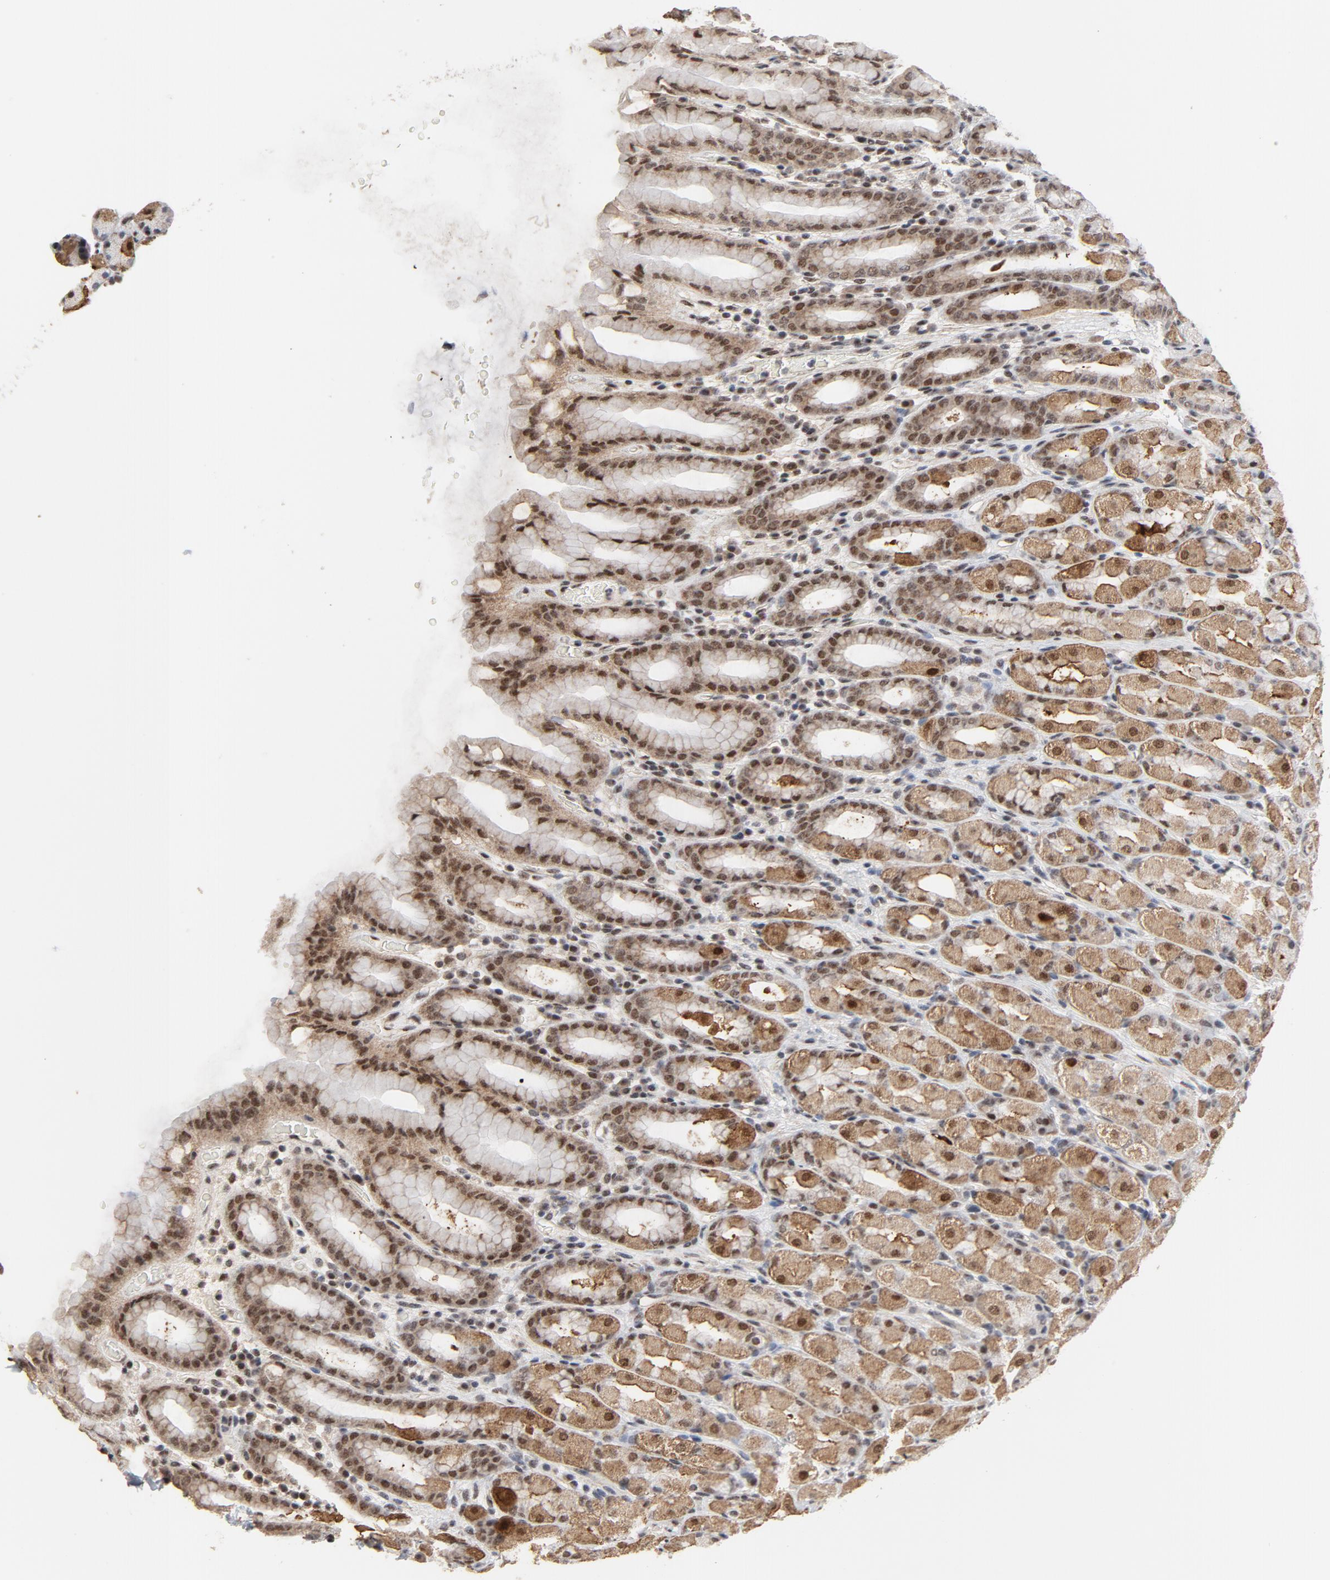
{"staining": {"intensity": "strong", "quantity": ">75%", "location": "cytoplasmic/membranous,nuclear"}, "tissue": "stomach", "cell_type": "Glandular cells", "image_type": "normal", "snomed": [{"axis": "morphology", "description": "Normal tissue, NOS"}, {"axis": "topography", "description": "Stomach, upper"}], "caption": "Immunohistochemical staining of unremarkable human stomach exhibits high levels of strong cytoplasmic/membranous,nuclear staining in approximately >75% of glandular cells. The protein of interest is shown in brown color, while the nuclei are stained blue.", "gene": "TP53RK", "patient": {"sex": "male", "age": 68}}